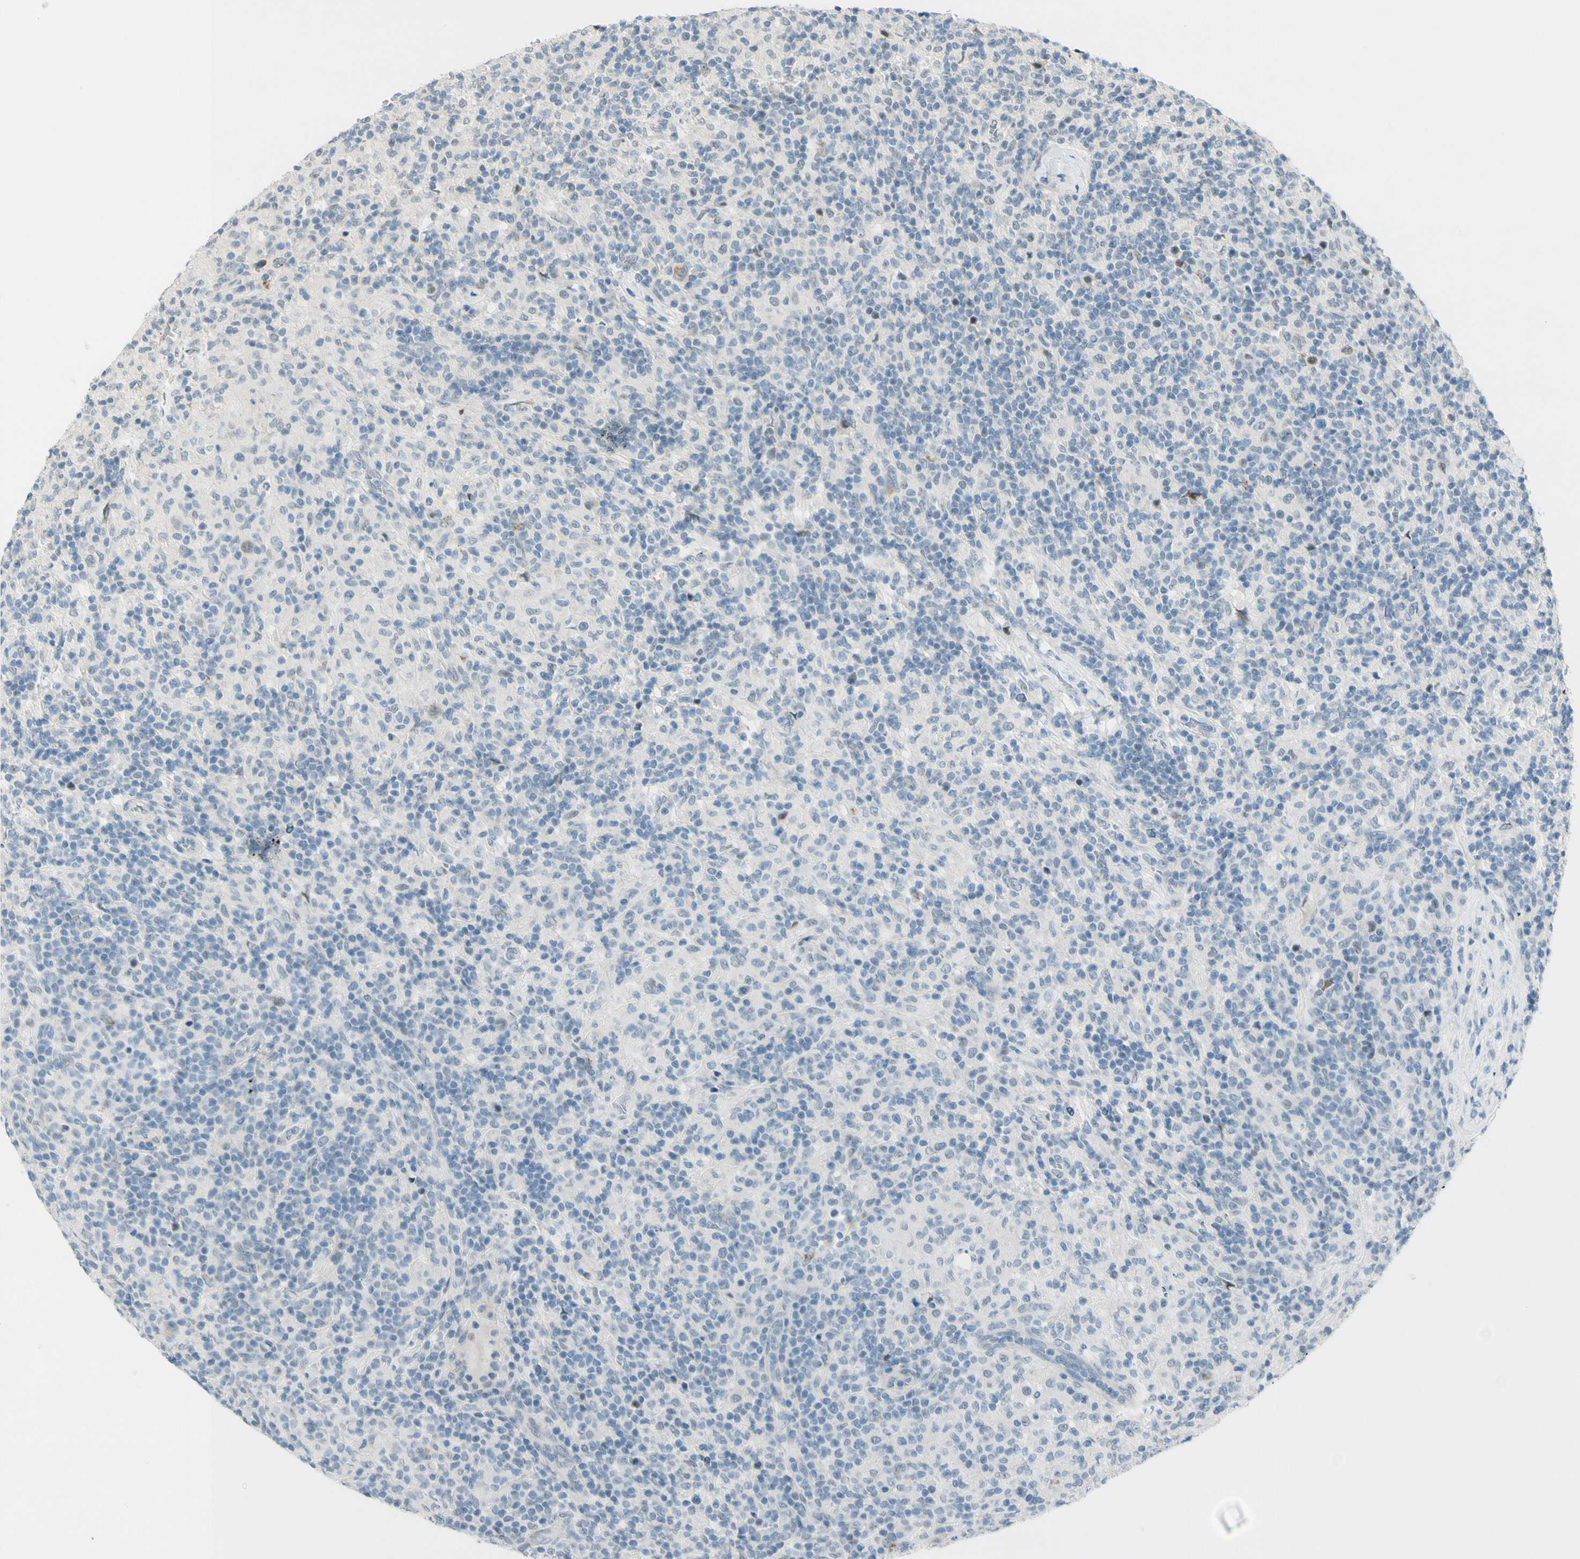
{"staining": {"intensity": "negative", "quantity": "none", "location": "none"}, "tissue": "lymphoma", "cell_type": "Tumor cells", "image_type": "cancer", "snomed": [{"axis": "morphology", "description": "Hodgkin's disease, NOS"}, {"axis": "topography", "description": "Lymph node"}], "caption": "IHC image of neoplastic tissue: human Hodgkin's disease stained with DAB shows no significant protein expression in tumor cells.", "gene": "B4GALNT1", "patient": {"sex": "male", "age": 70}}